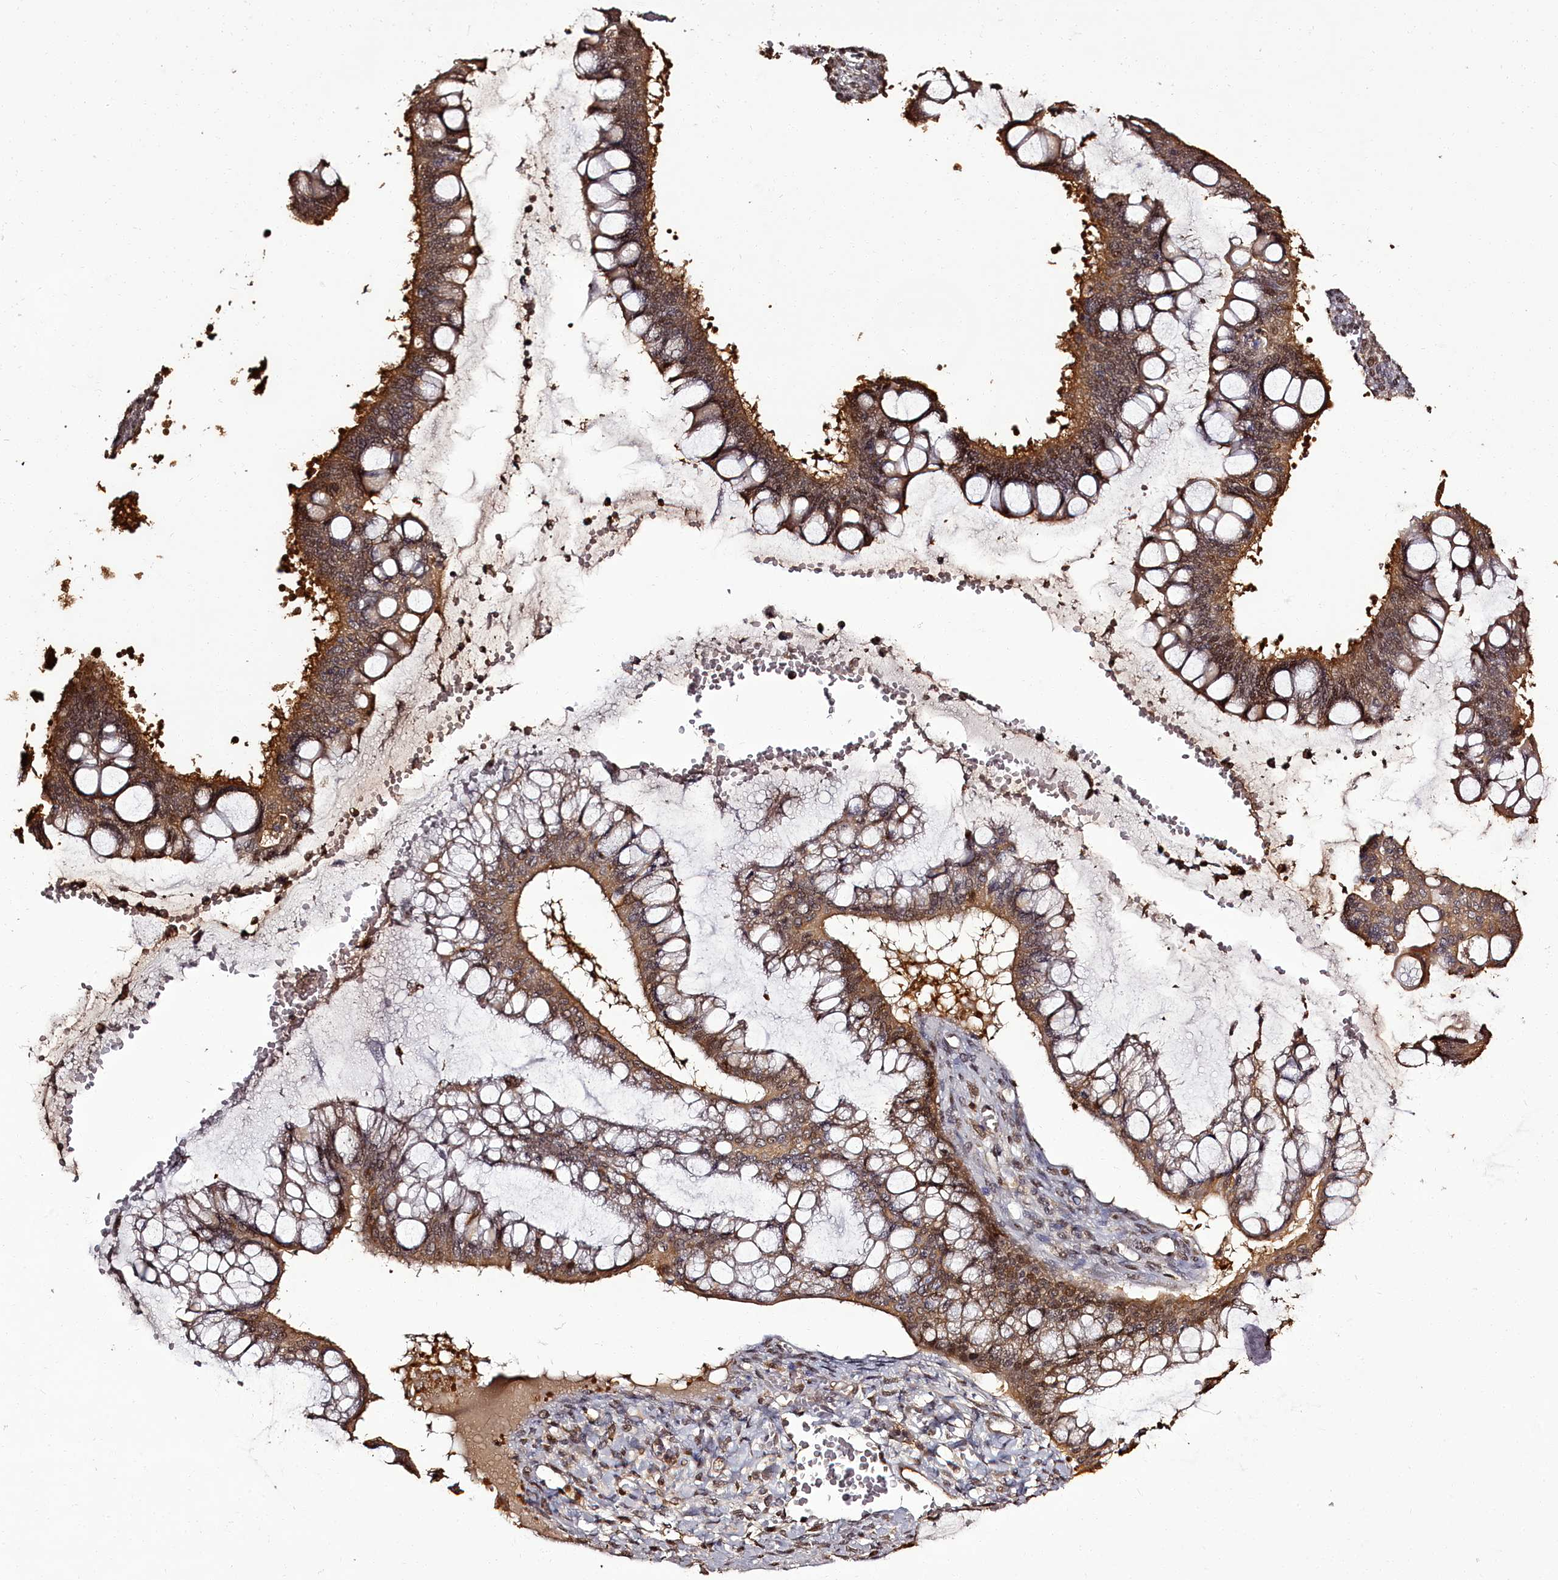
{"staining": {"intensity": "moderate", "quantity": ">75%", "location": "cytoplasmic/membranous,nuclear"}, "tissue": "ovarian cancer", "cell_type": "Tumor cells", "image_type": "cancer", "snomed": [{"axis": "morphology", "description": "Cystadenocarcinoma, mucinous, NOS"}, {"axis": "topography", "description": "Ovary"}], "caption": "A photomicrograph of human ovarian cancer stained for a protein exhibits moderate cytoplasmic/membranous and nuclear brown staining in tumor cells.", "gene": "NPRL2", "patient": {"sex": "female", "age": 73}}